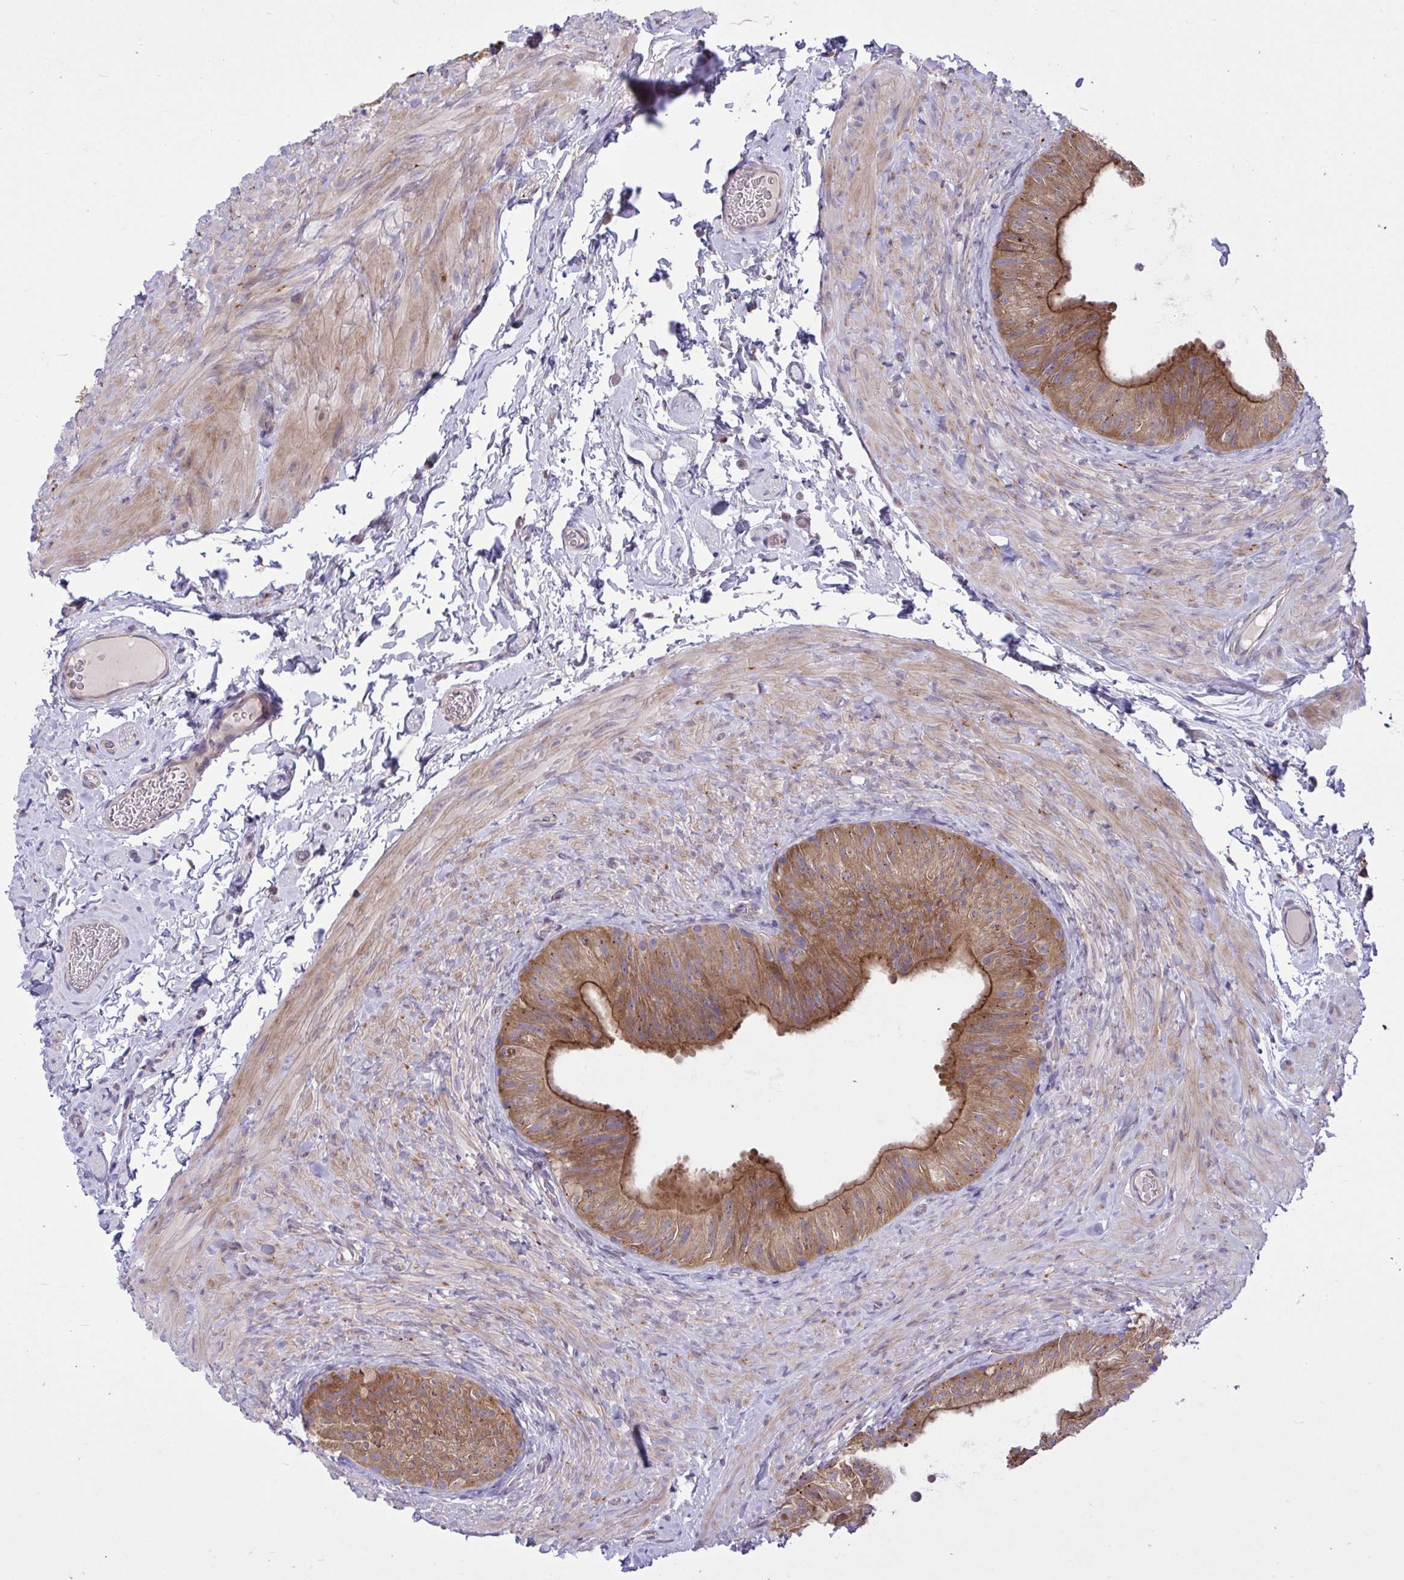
{"staining": {"intensity": "moderate", "quantity": ">75%", "location": "cytoplasmic/membranous"}, "tissue": "epididymis", "cell_type": "Glandular cells", "image_type": "normal", "snomed": [{"axis": "morphology", "description": "Normal tissue, NOS"}, {"axis": "topography", "description": "Epididymis, spermatic cord, NOS"}, {"axis": "topography", "description": "Epididymis"}], "caption": "Epididymis stained with immunohistochemistry exhibits moderate cytoplasmic/membranous positivity in about >75% of glandular cells.", "gene": "GRB14", "patient": {"sex": "male", "age": 31}}